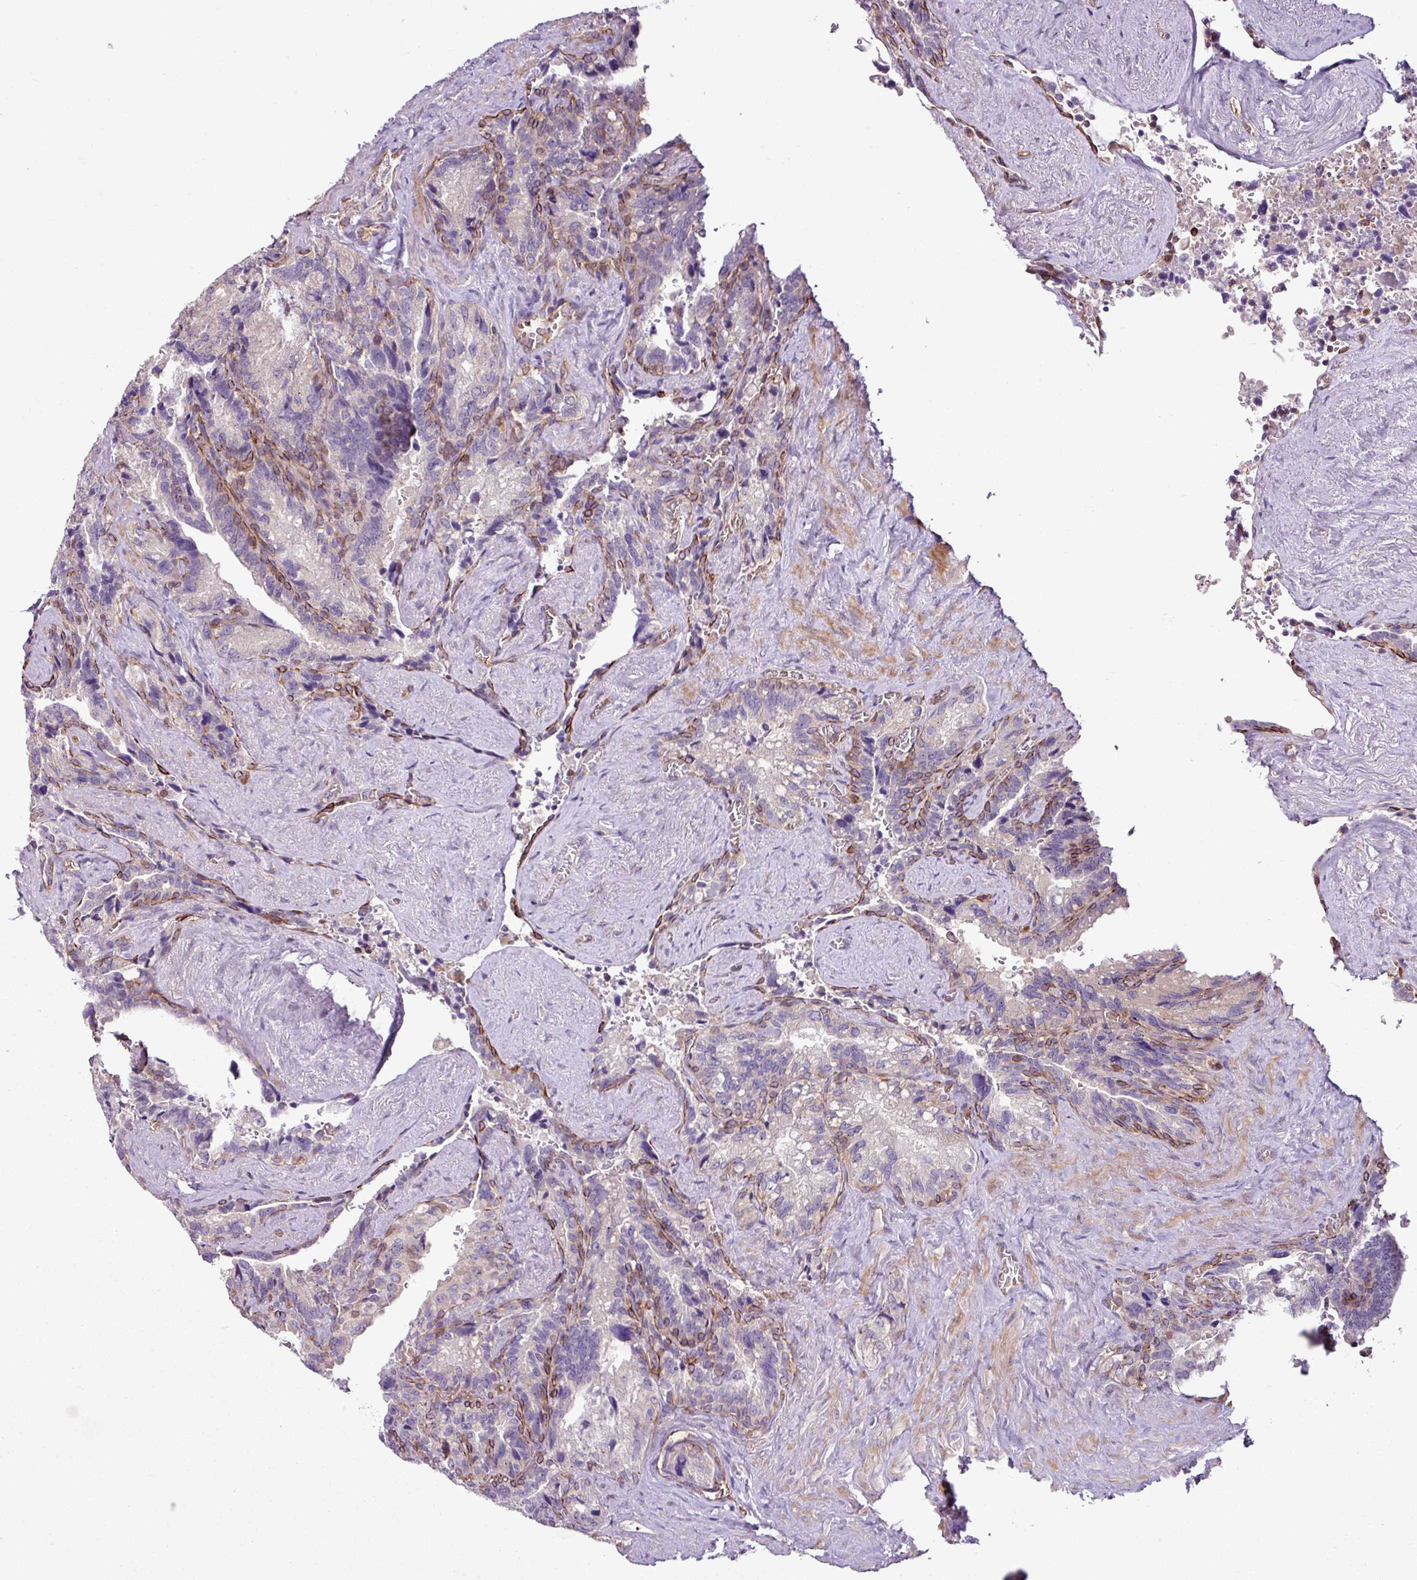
{"staining": {"intensity": "strong", "quantity": "<25%", "location": "cytoplasmic/membranous"}, "tissue": "seminal vesicle", "cell_type": "Glandular cells", "image_type": "normal", "snomed": [{"axis": "morphology", "description": "Normal tissue, NOS"}, {"axis": "topography", "description": "Seminal veicle"}], "caption": "This histopathology image demonstrates IHC staining of normal human seminal vesicle, with medium strong cytoplasmic/membranous staining in approximately <25% of glandular cells.", "gene": "ZNF106", "patient": {"sex": "male", "age": 68}}